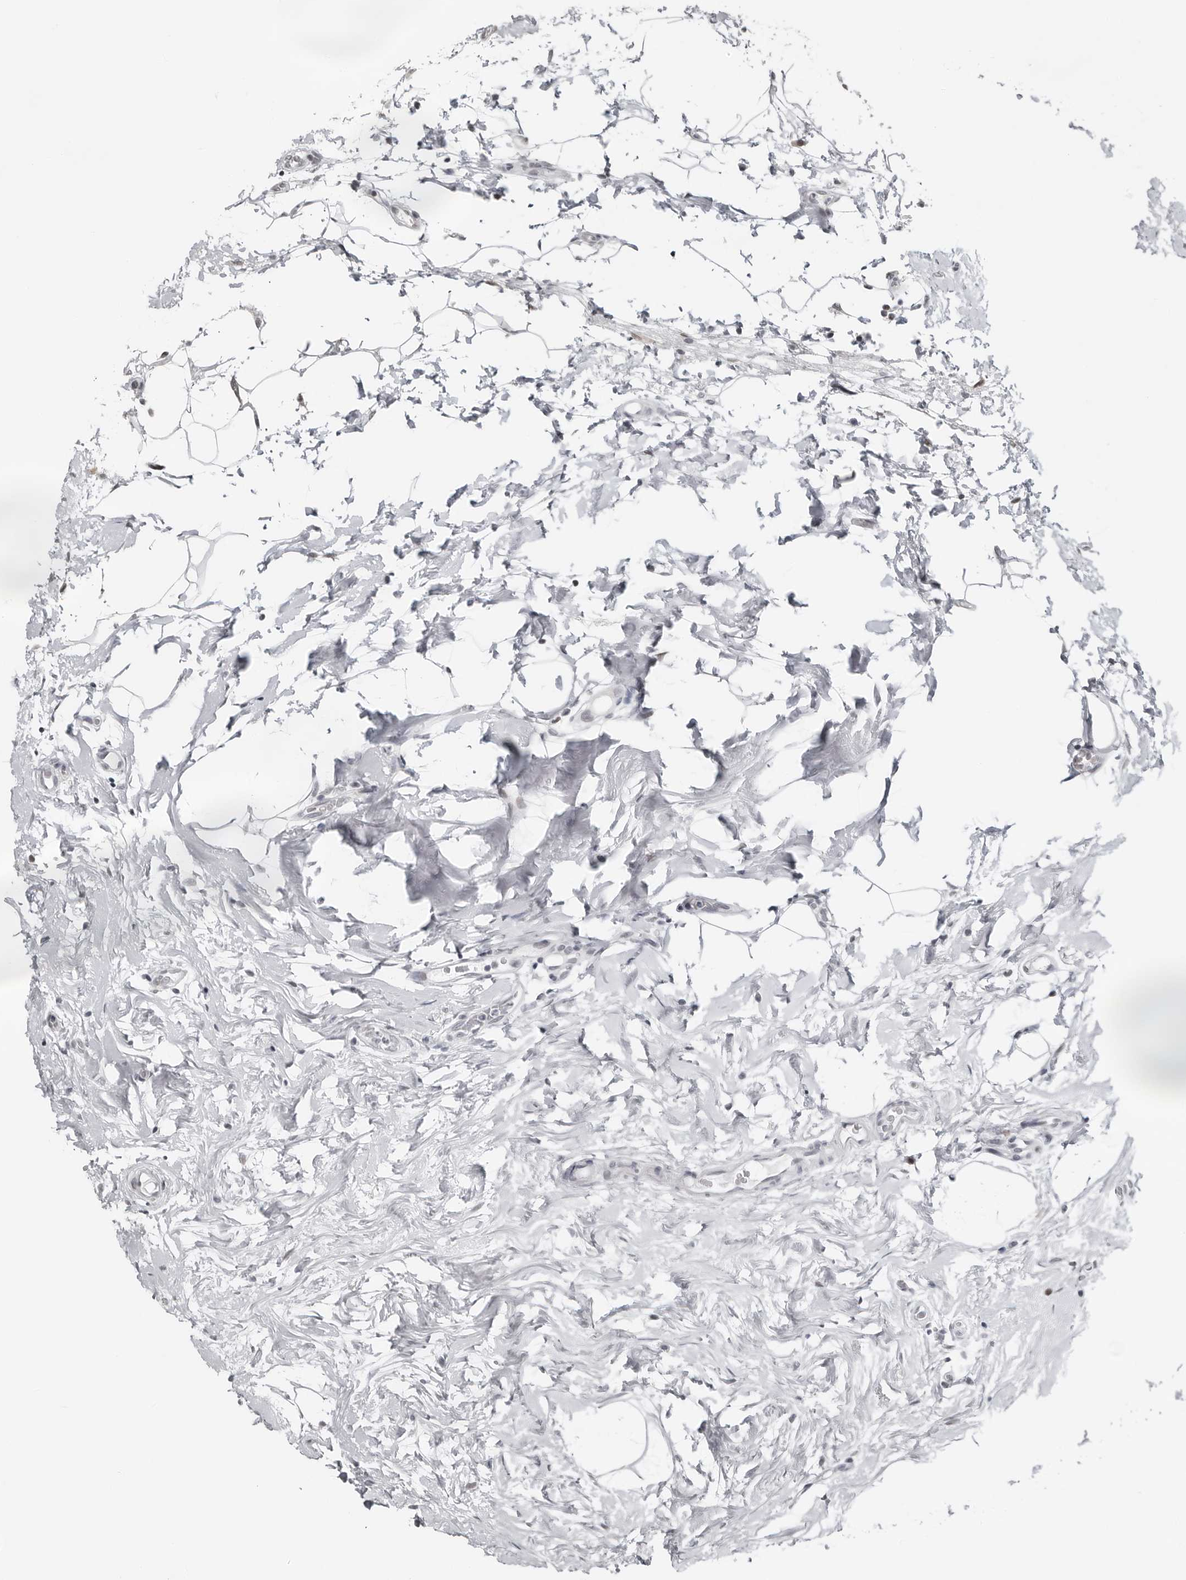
{"staining": {"intensity": "negative", "quantity": "none", "location": "none"}, "tissue": "breast cancer", "cell_type": "Tumor cells", "image_type": "cancer", "snomed": [{"axis": "morphology", "description": "Lobular carcinoma"}, {"axis": "topography", "description": "Breast"}], "caption": "Immunohistochemical staining of lobular carcinoma (breast) demonstrates no significant expression in tumor cells.", "gene": "PPP1R42", "patient": {"sex": "female", "age": 50}}